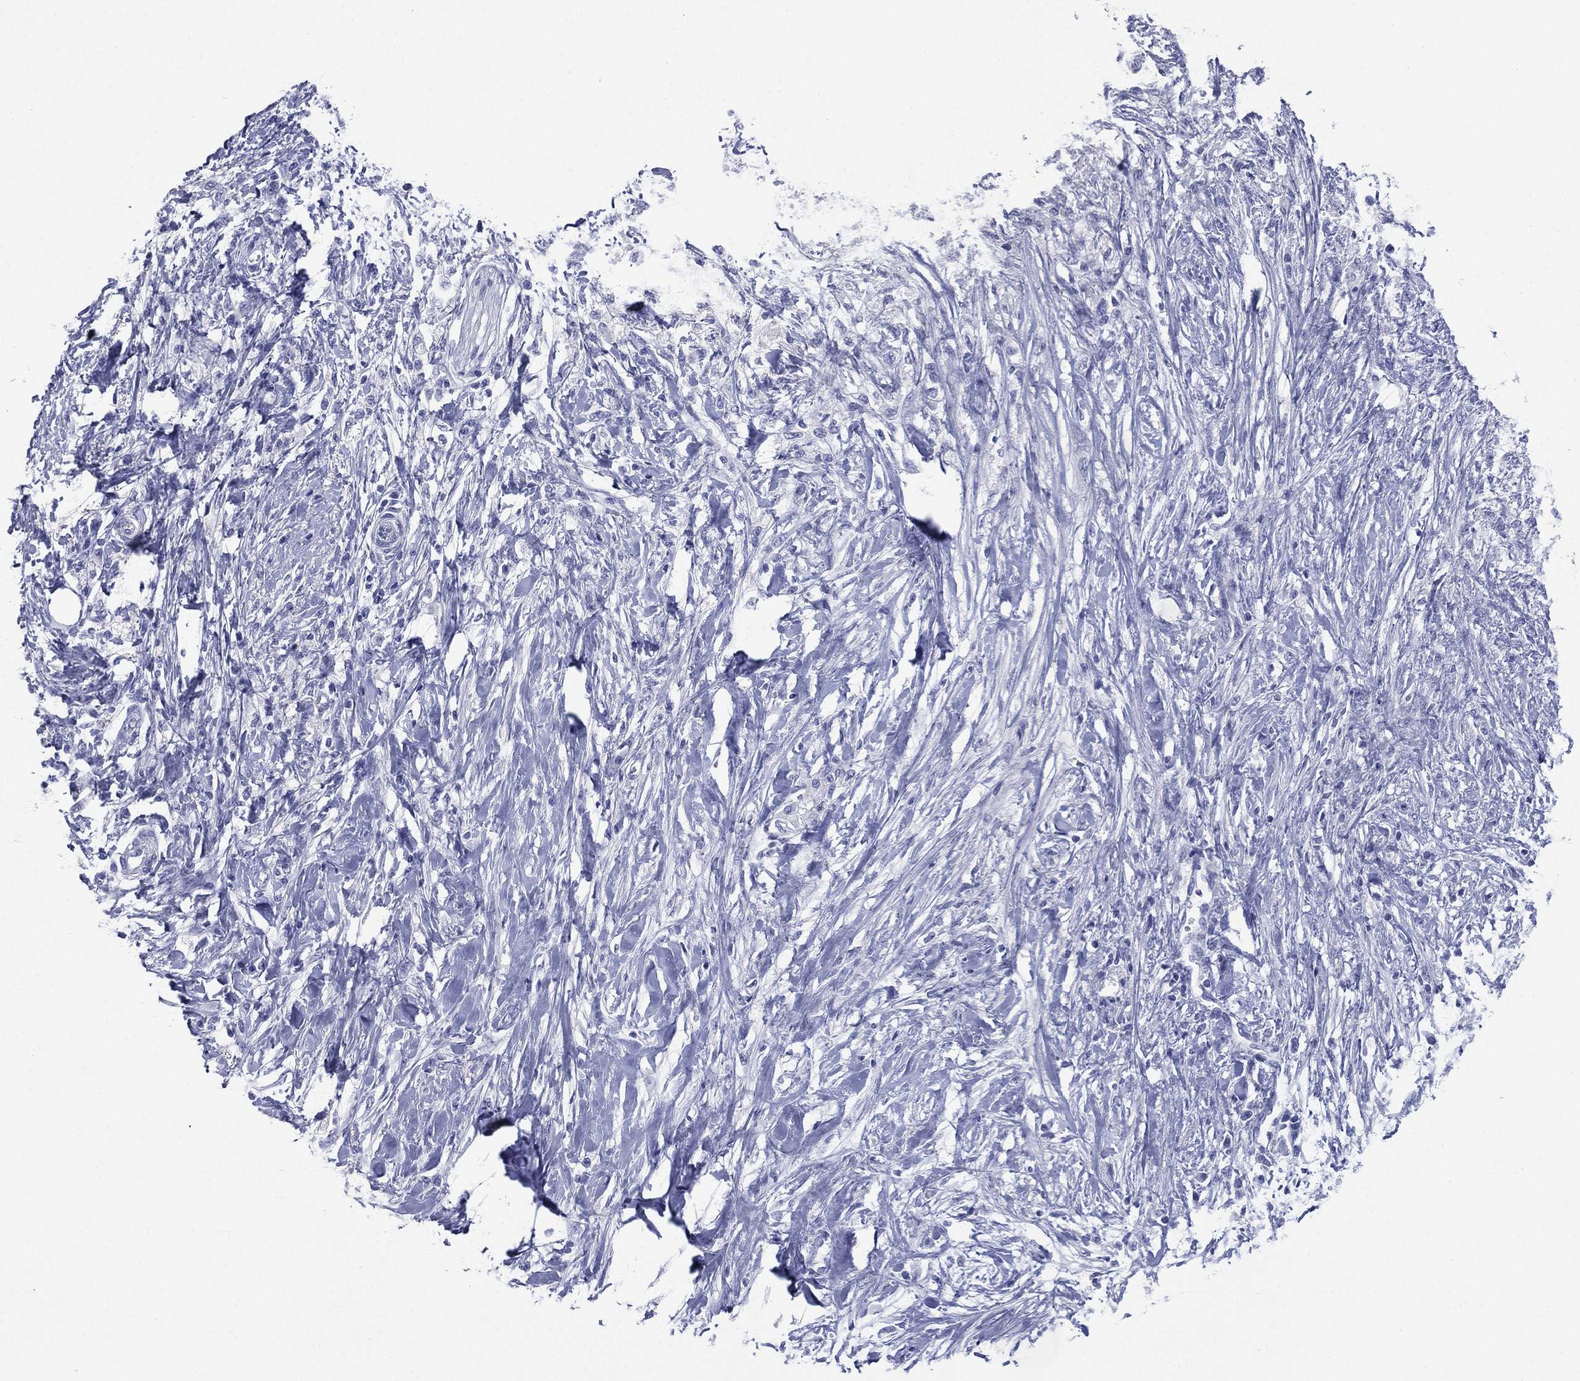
{"staining": {"intensity": "negative", "quantity": "none", "location": "none"}, "tissue": "pancreatic cancer", "cell_type": "Tumor cells", "image_type": "cancer", "snomed": [{"axis": "morphology", "description": "Normal tissue, NOS"}, {"axis": "morphology", "description": "Adenocarcinoma, NOS"}, {"axis": "topography", "description": "Pancreas"}, {"axis": "topography", "description": "Duodenum"}], "caption": "High power microscopy micrograph of an immunohistochemistry (IHC) image of pancreatic cancer (adenocarcinoma), revealing no significant staining in tumor cells. The staining is performed using DAB (3,3'-diaminobenzidine) brown chromogen with nuclei counter-stained in using hematoxylin.", "gene": "FCER2", "patient": {"sex": "female", "age": 60}}